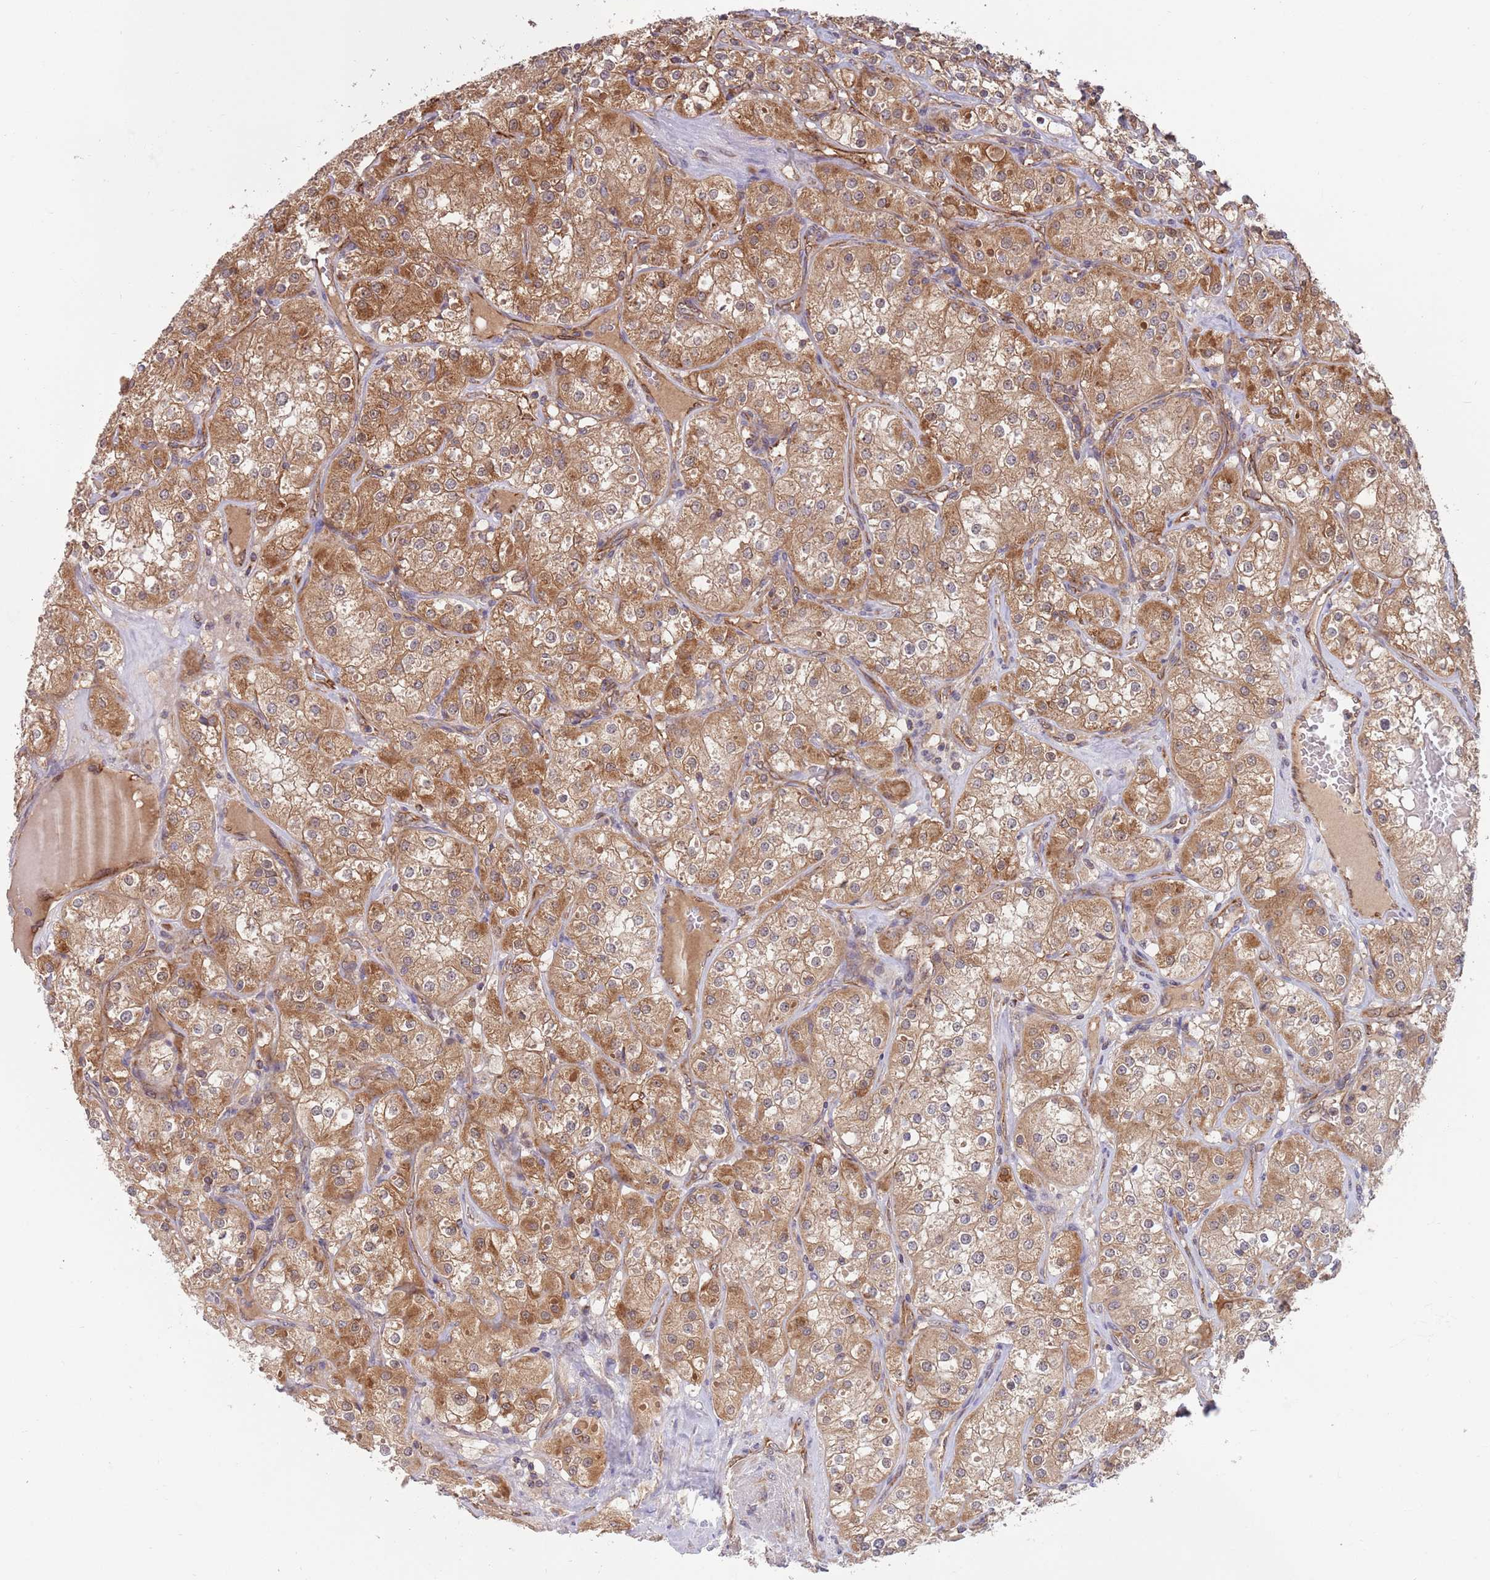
{"staining": {"intensity": "moderate", "quantity": ">75%", "location": "cytoplasmic/membranous"}, "tissue": "renal cancer", "cell_type": "Tumor cells", "image_type": "cancer", "snomed": [{"axis": "morphology", "description": "Adenocarcinoma, NOS"}, {"axis": "topography", "description": "Kidney"}], "caption": "This is an image of immunohistochemistry (IHC) staining of adenocarcinoma (renal), which shows moderate expression in the cytoplasmic/membranous of tumor cells.", "gene": "GUK1", "patient": {"sex": "male", "age": 77}}